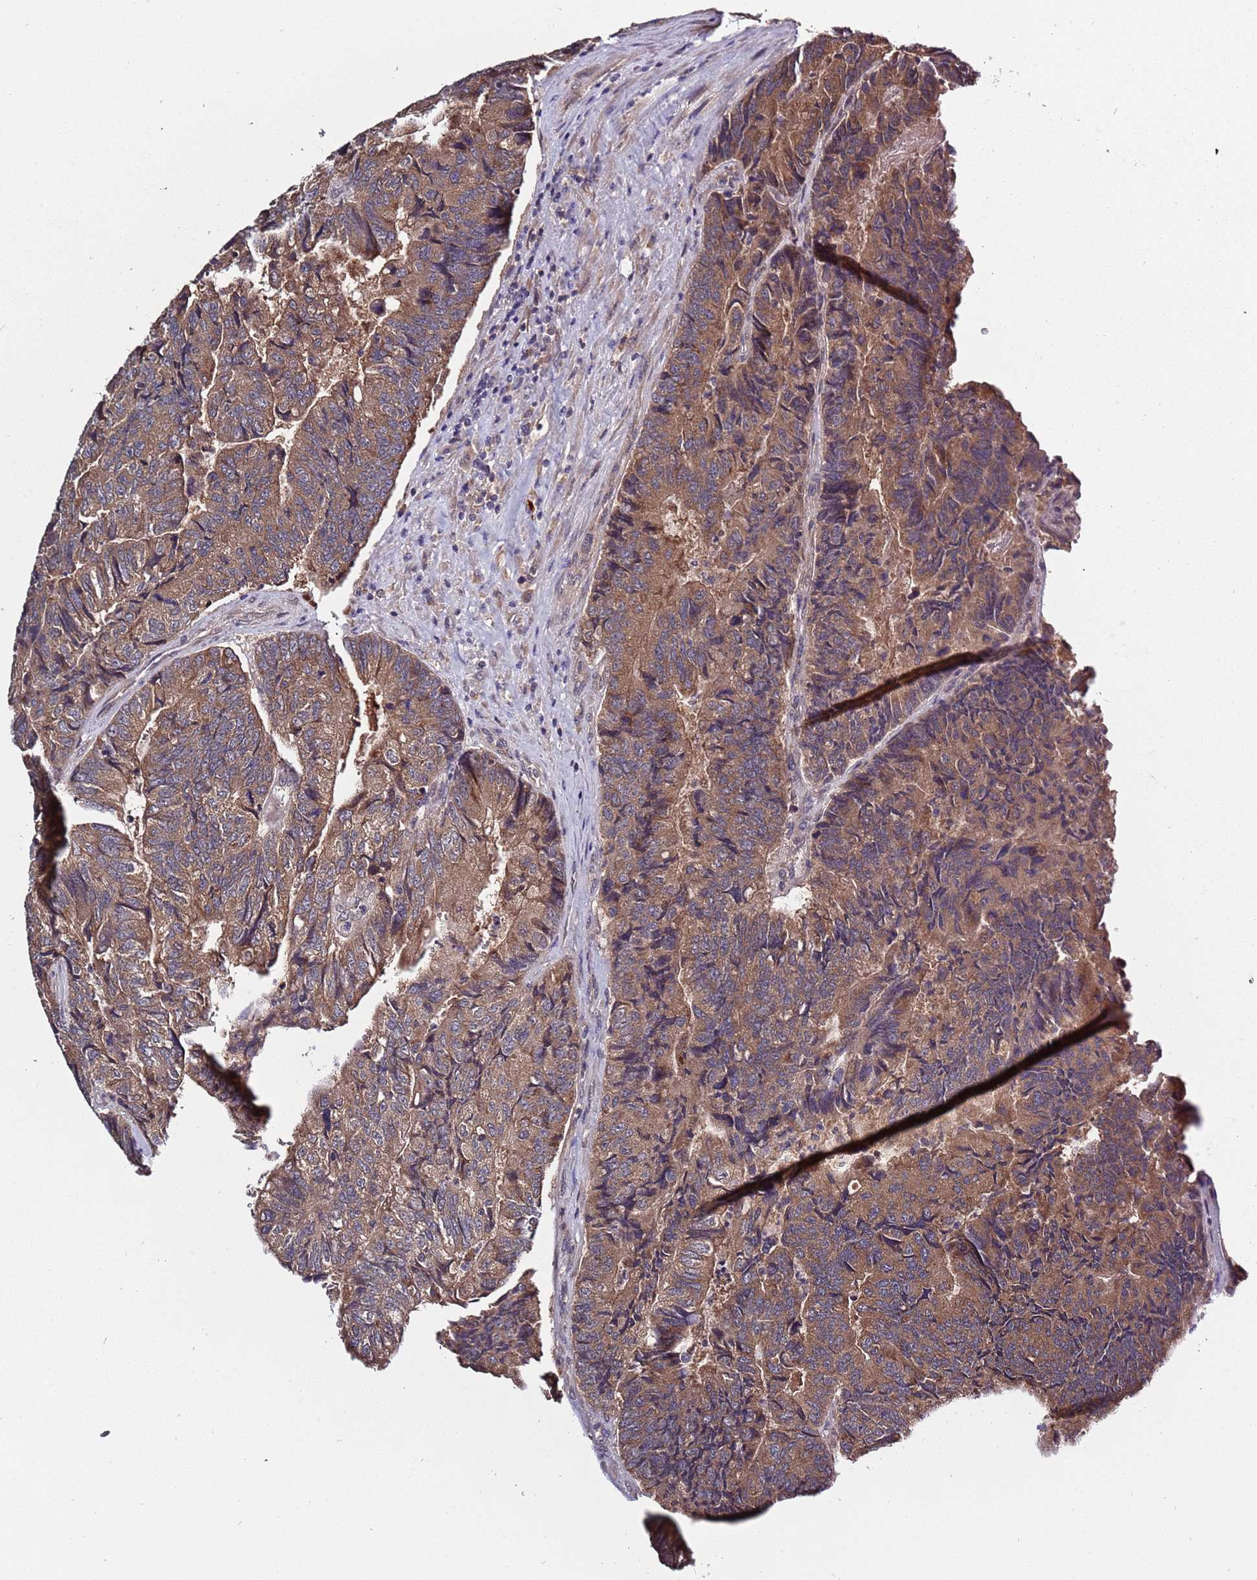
{"staining": {"intensity": "moderate", "quantity": ">75%", "location": "cytoplasmic/membranous"}, "tissue": "colorectal cancer", "cell_type": "Tumor cells", "image_type": "cancer", "snomed": [{"axis": "morphology", "description": "Adenocarcinoma, NOS"}, {"axis": "topography", "description": "Colon"}], "caption": "Colorectal cancer stained with immunohistochemistry exhibits moderate cytoplasmic/membranous positivity in about >75% of tumor cells.", "gene": "USP32", "patient": {"sex": "female", "age": 67}}